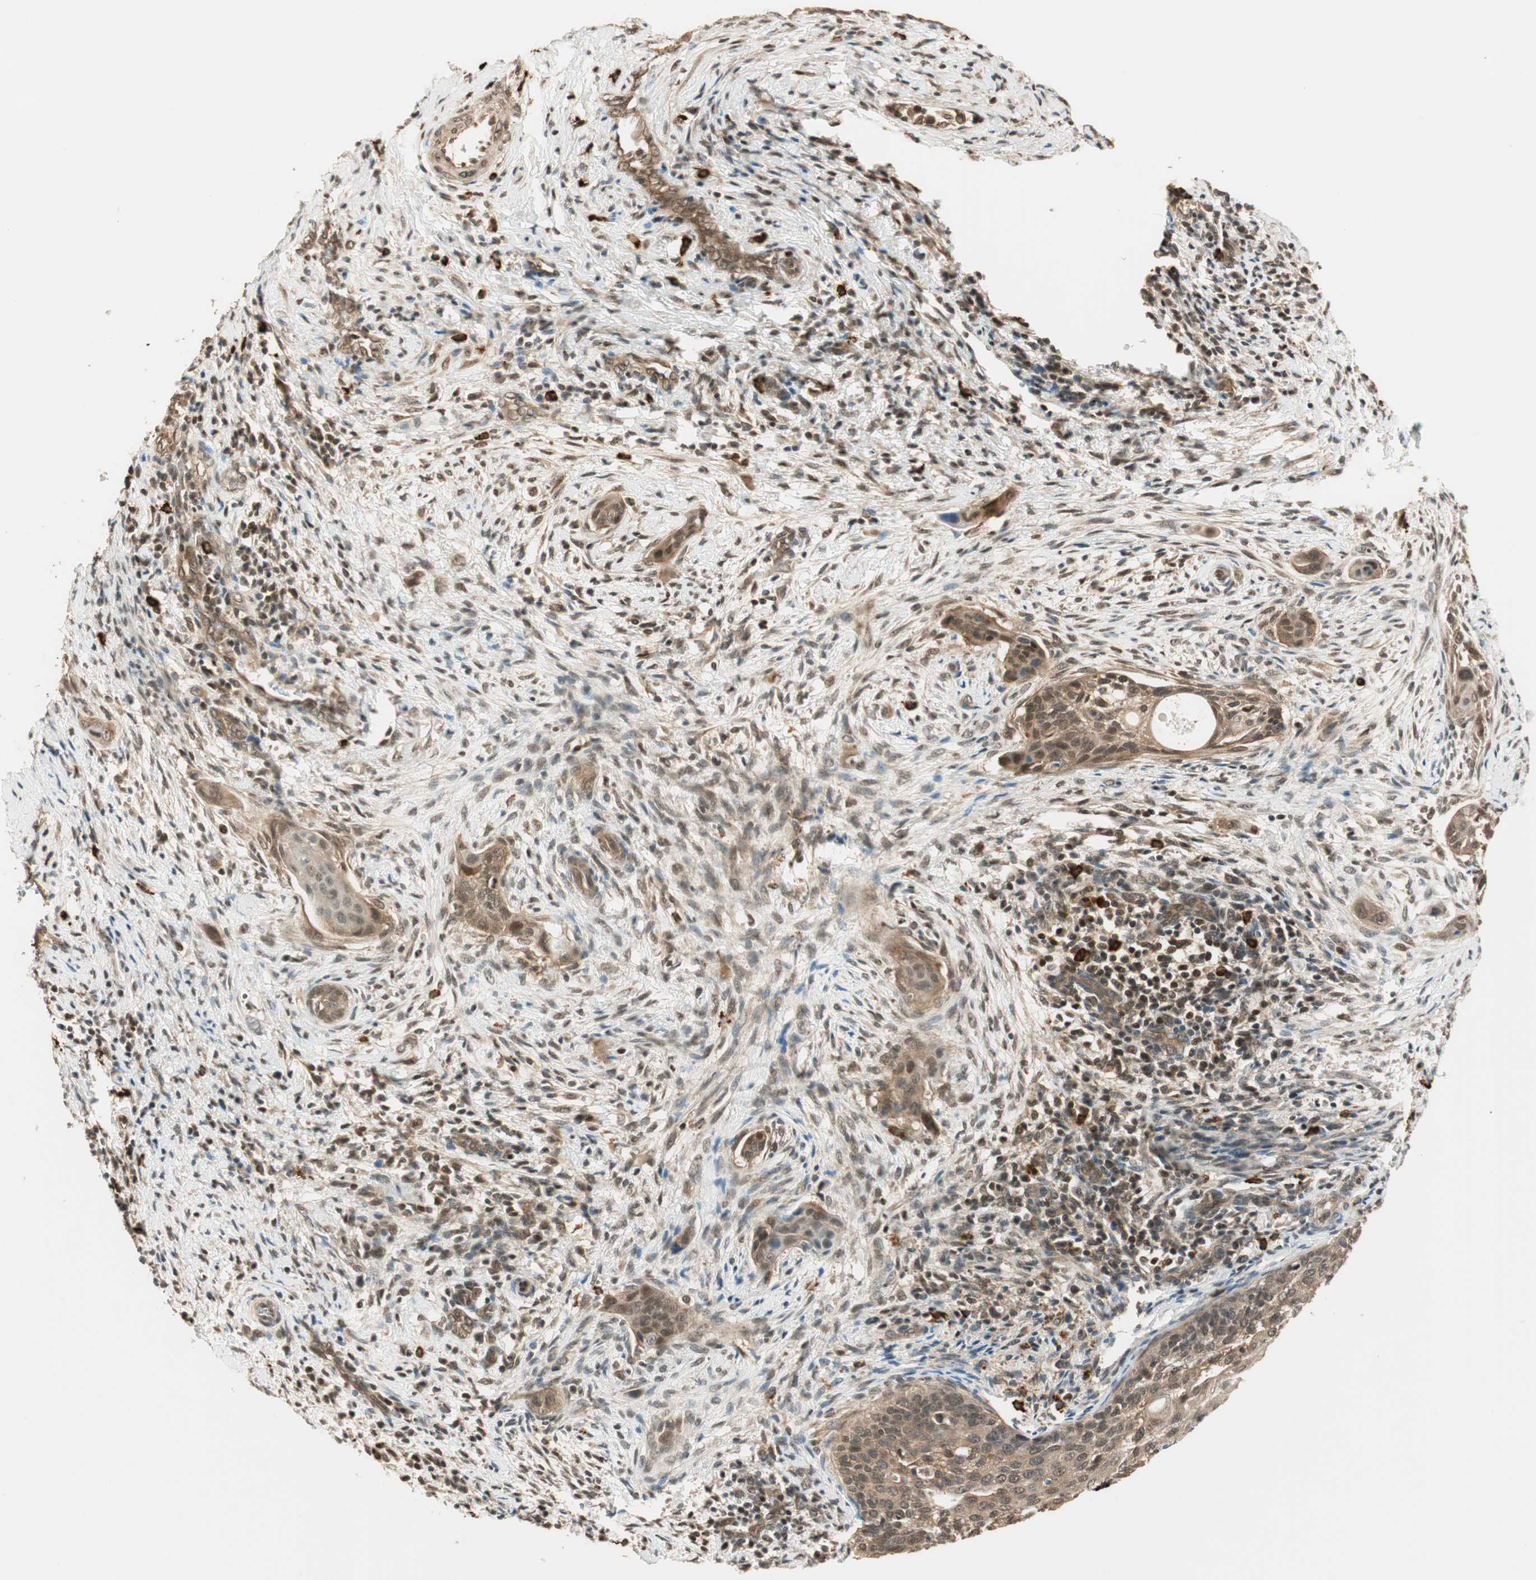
{"staining": {"intensity": "moderate", "quantity": ">75%", "location": "cytoplasmic/membranous,nuclear"}, "tissue": "cervical cancer", "cell_type": "Tumor cells", "image_type": "cancer", "snomed": [{"axis": "morphology", "description": "Squamous cell carcinoma, NOS"}, {"axis": "topography", "description": "Cervix"}], "caption": "Protein staining reveals moderate cytoplasmic/membranous and nuclear positivity in about >75% of tumor cells in cervical cancer (squamous cell carcinoma).", "gene": "ZNF443", "patient": {"sex": "female", "age": 33}}